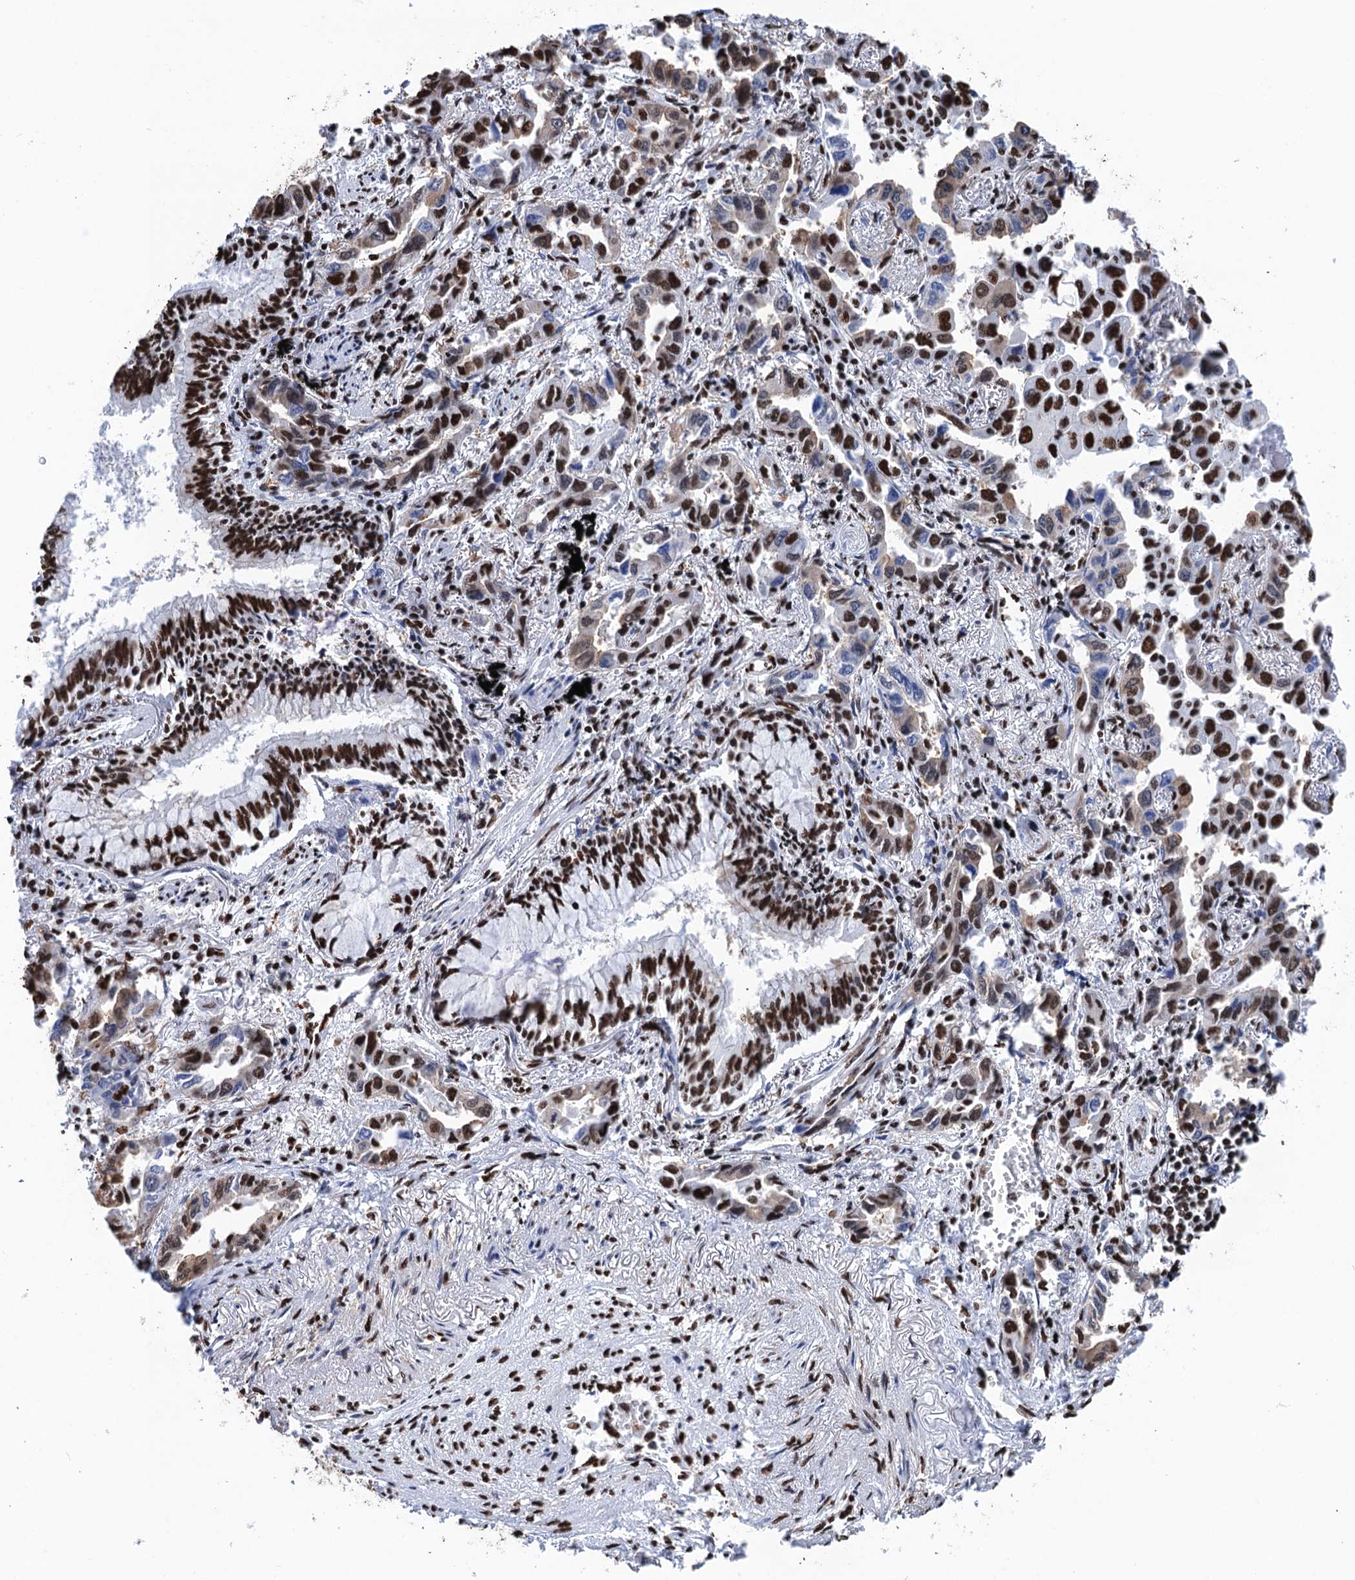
{"staining": {"intensity": "strong", "quantity": ">75%", "location": "nuclear"}, "tissue": "lung cancer", "cell_type": "Tumor cells", "image_type": "cancer", "snomed": [{"axis": "morphology", "description": "Adenocarcinoma, NOS"}, {"axis": "topography", "description": "Lung"}], "caption": "Immunohistochemical staining of human lung adenocarcinoma reveals high levels of strong nuclear staining in about >75% of tumor cells.", "gene": "UBA2", "patient": {"sex": "male", "age": 67}}